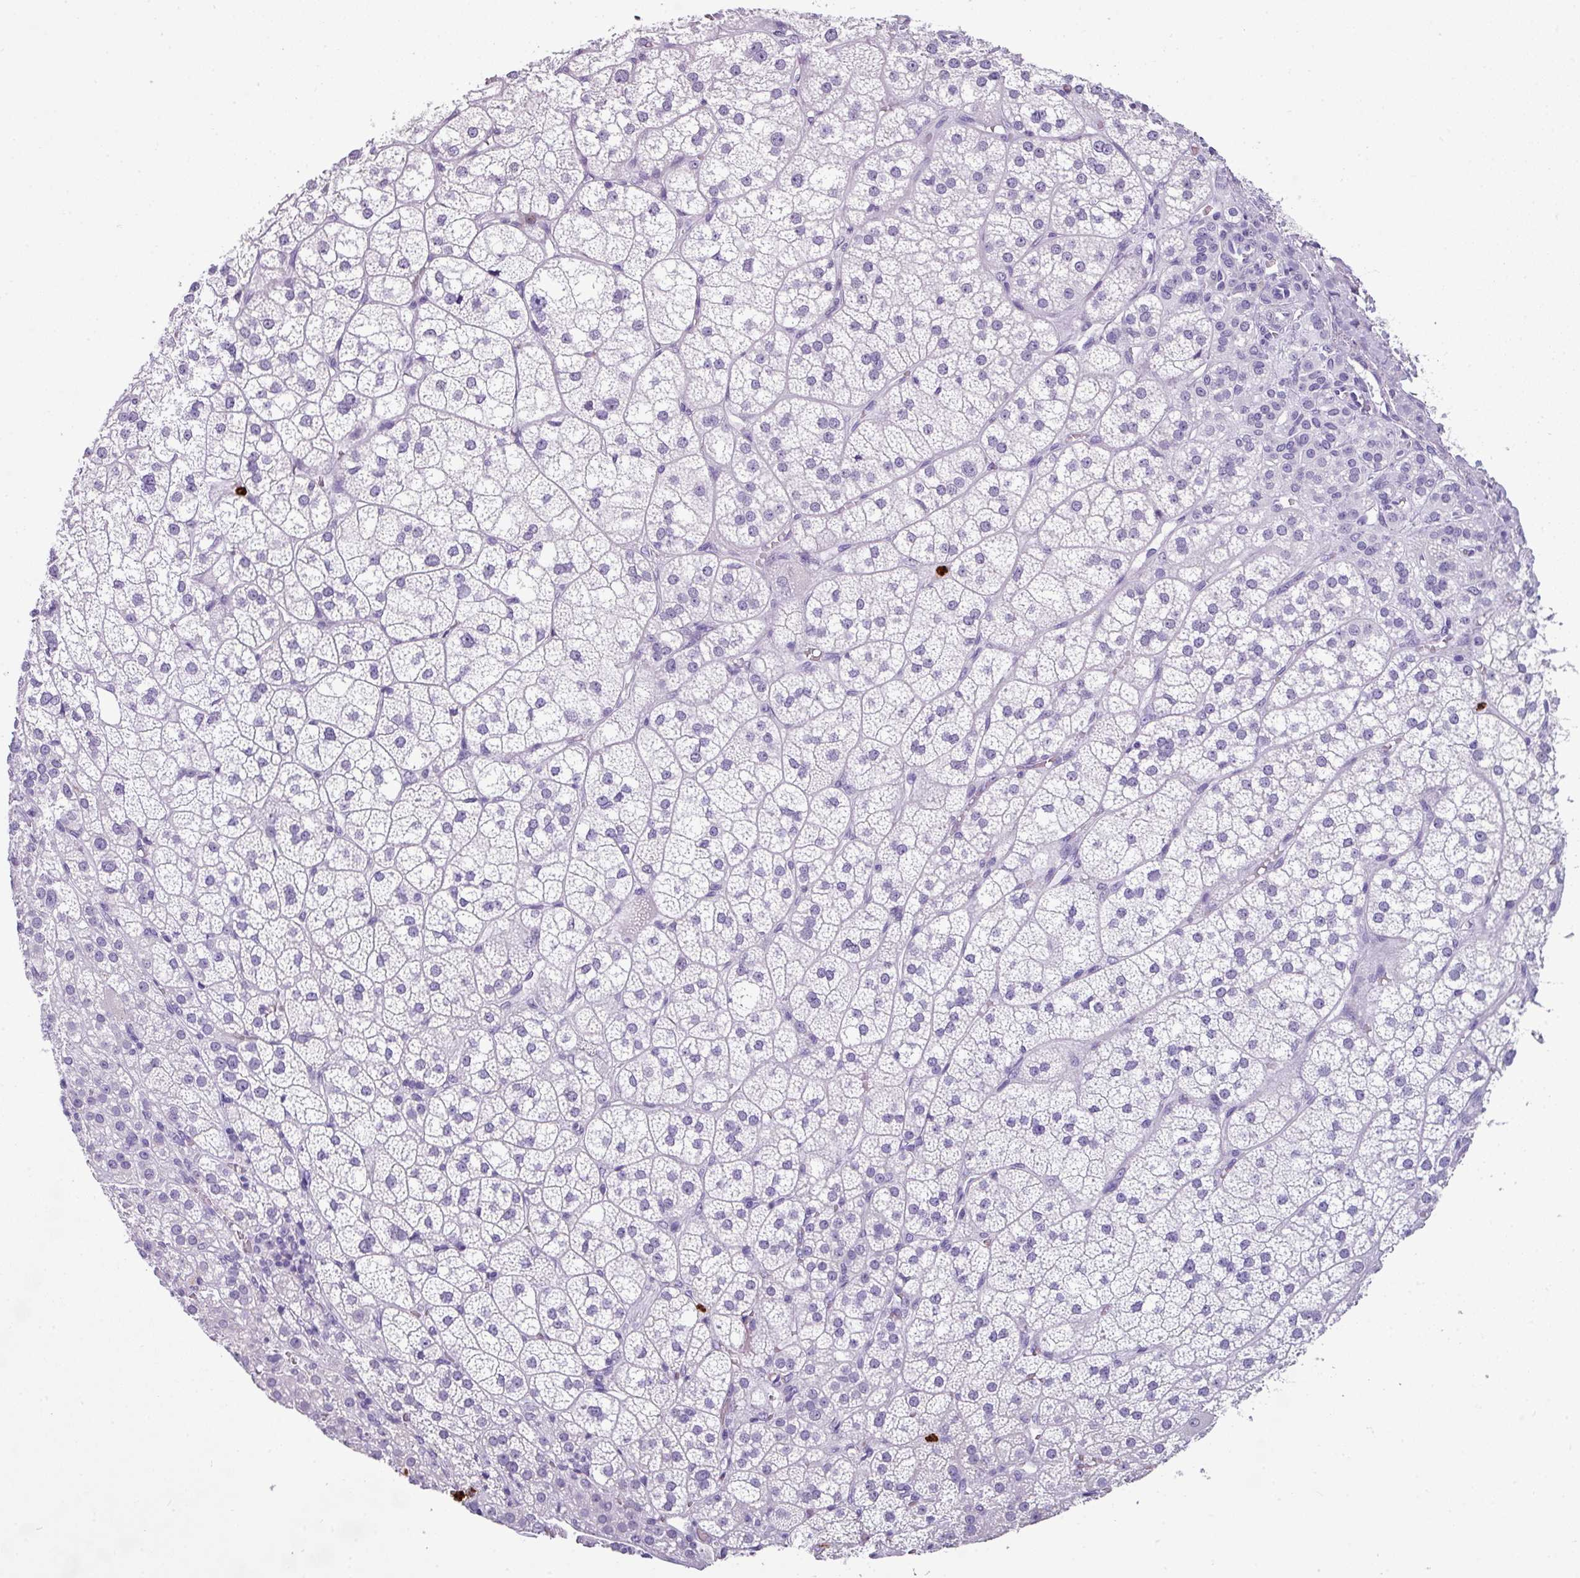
{"staining": {"intensity": "negative", "quantity": "none", "location": "none"}, "tissue": "adrenal gland", "cell_type": "Glandular cells", "image_type": "normal", "snomed": [{"axis": "morphology", "description": "Normal tissue, NOS"}, {"axis": "topography", "description": "Adrenal gland"}], "caption": "A high-resolution micrograph shows immunohistochemistry (IHC) staining of normal adrenal gland, which reveals no significant staining in glandular cells.", "gene": "CTSG", "patient": {"sex": "female", "age": 60}}